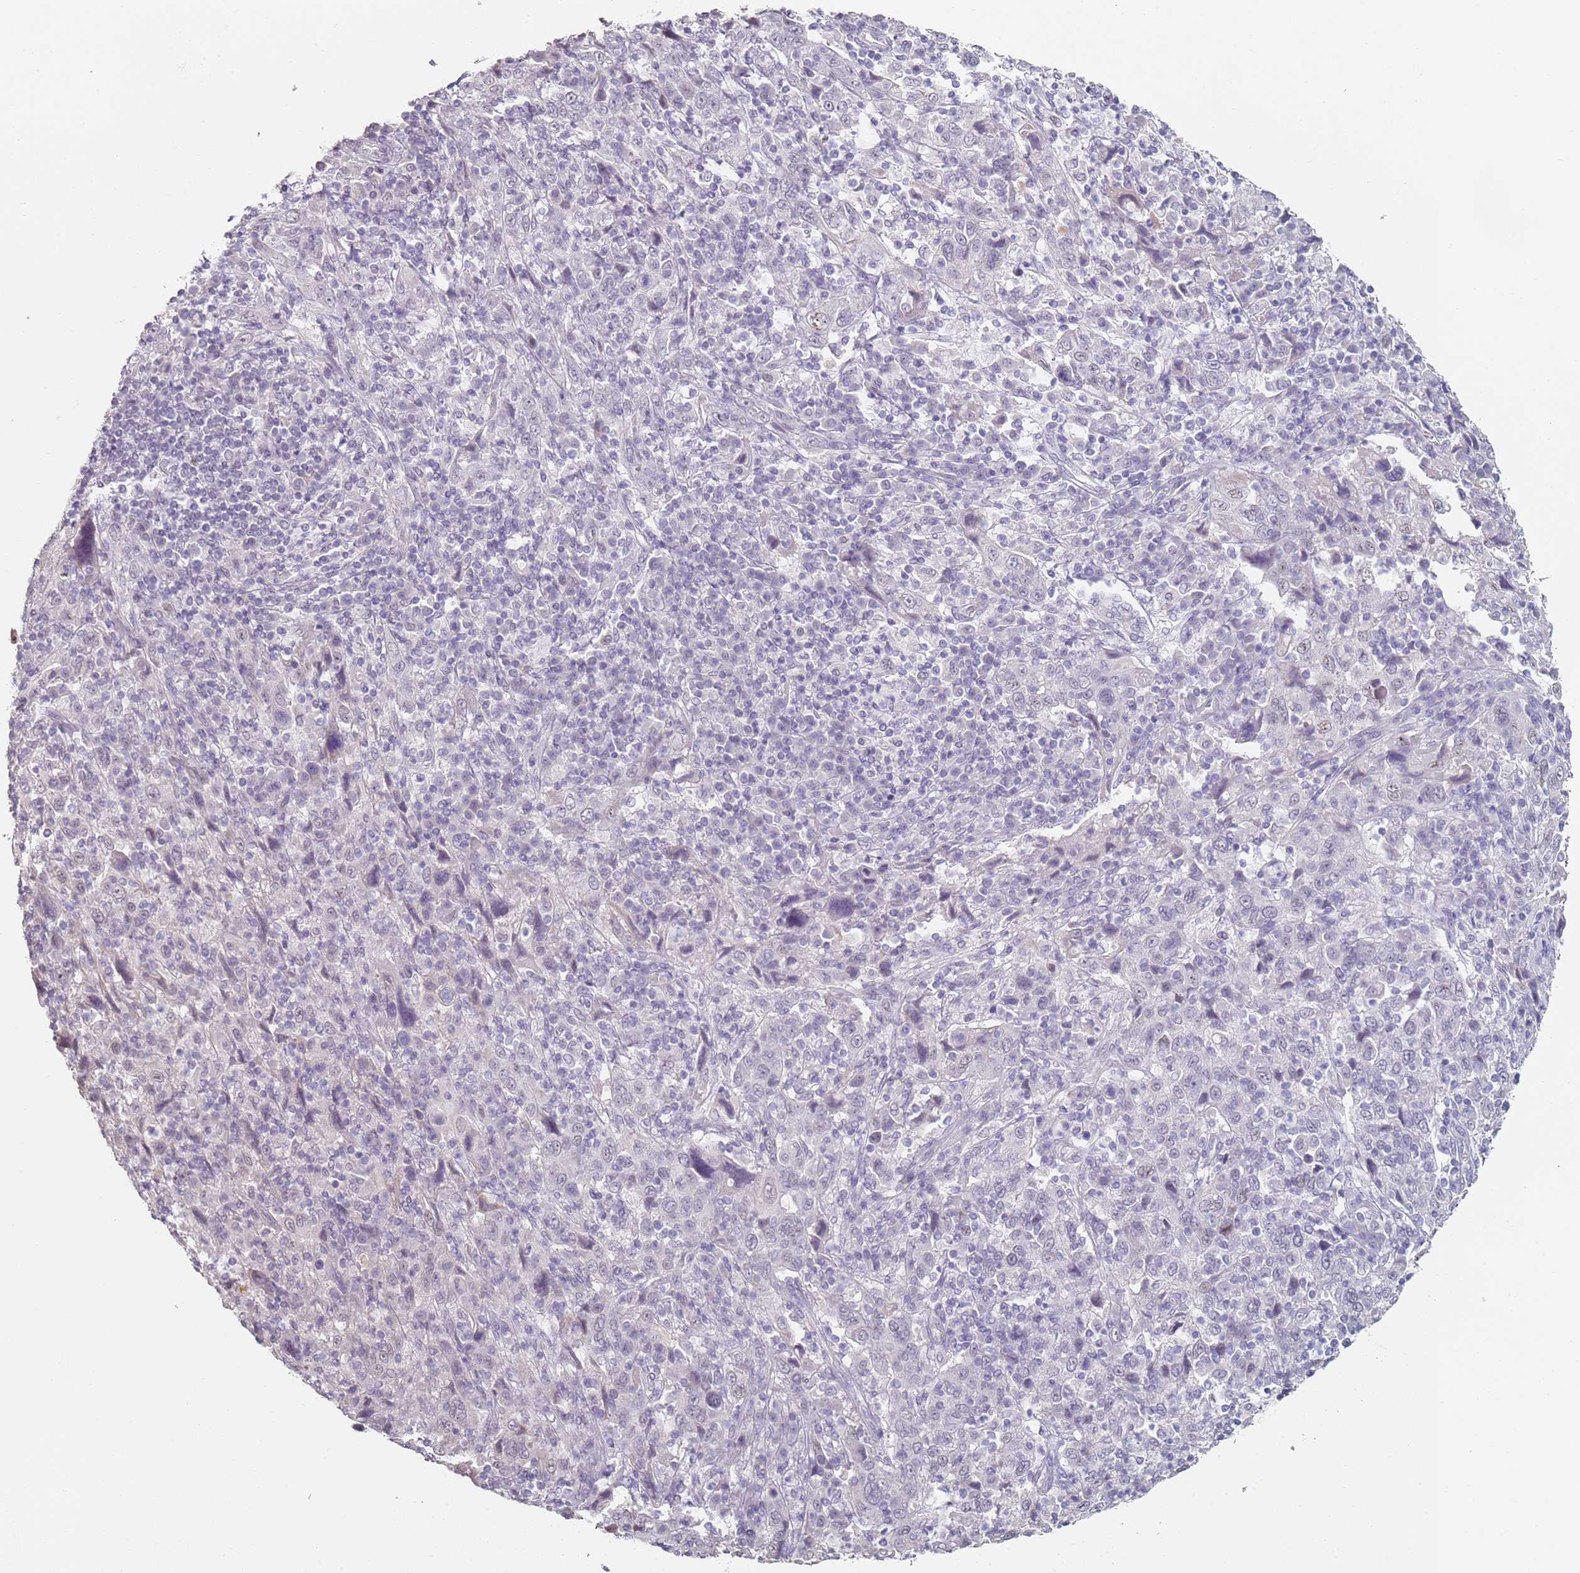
{"staining": {"intensity": "negative", "quantity": "none", "location": "none"}, "tissue": "cervical cancer", "cell_type": "Tumor cells", "image_type": "cancer", "snomed": [{"axis": "morphology", "description": "Squamous cell carcinoma, NOS"}, {"axis": "topography", "description": "Cervix"}], "caption": "Tumor cells show no significant protein expression in cervical cancer.", "gene": "DNAH11", "patient": {"sex": "female", "age": 46}}